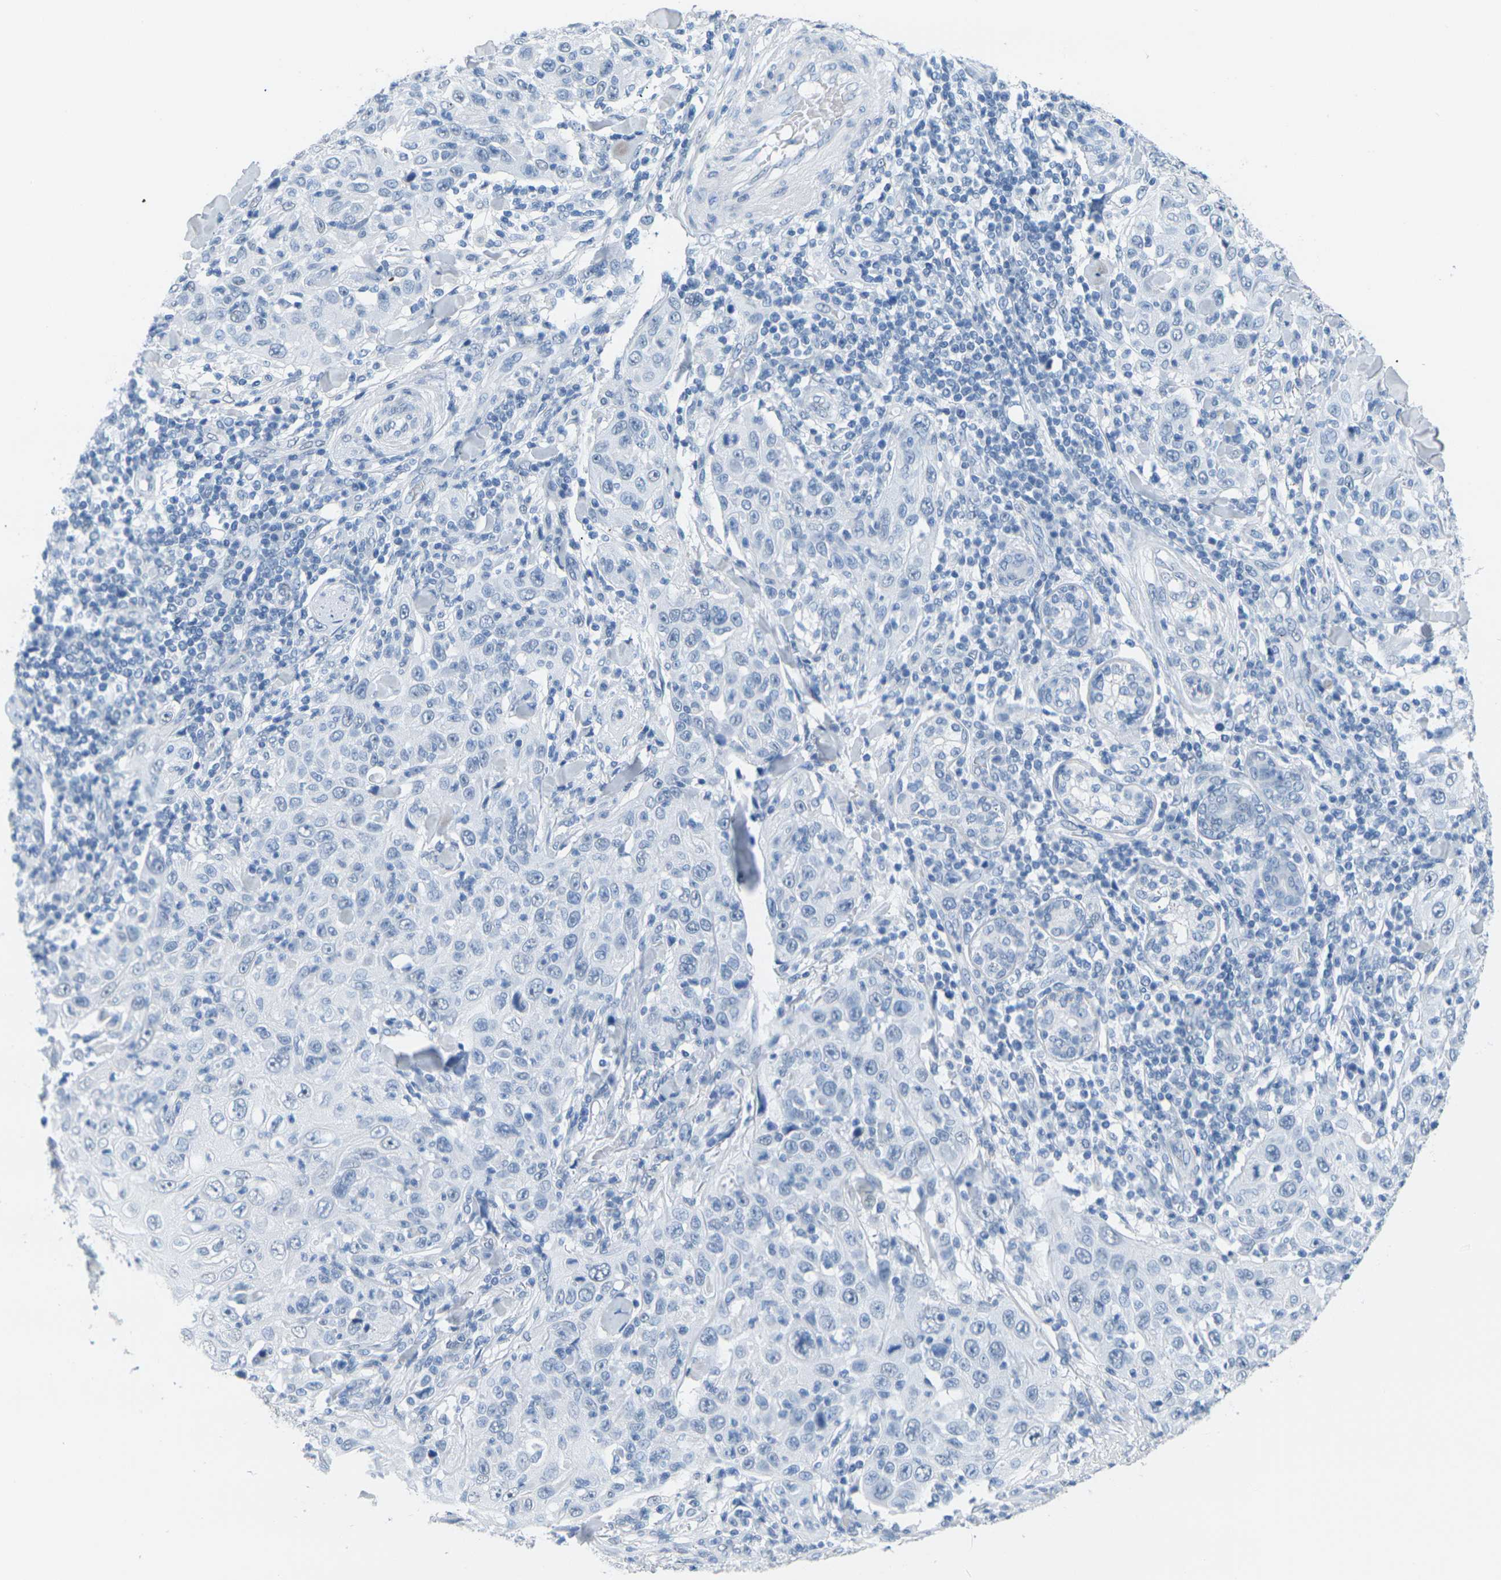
{"staining": {"intensity": "negative", "quantity": "none", "location": "none"}, "tissue": "skin cancer", "cell_type": "Tumor cells", "image_type": "cancer", "snomed": [{"axis": "morphology", "description": "Squamous cell carcinoma, NOS"}, {"axis": "topography", "description": "Skin"}], "caption": "DAB immunohistochemical staining of human squamous cell carcinoma (skin) reveals no significant positivity in tumor cells.", "gene": "CTAG1A", "patient": {"sex": "female", "age": 88}}